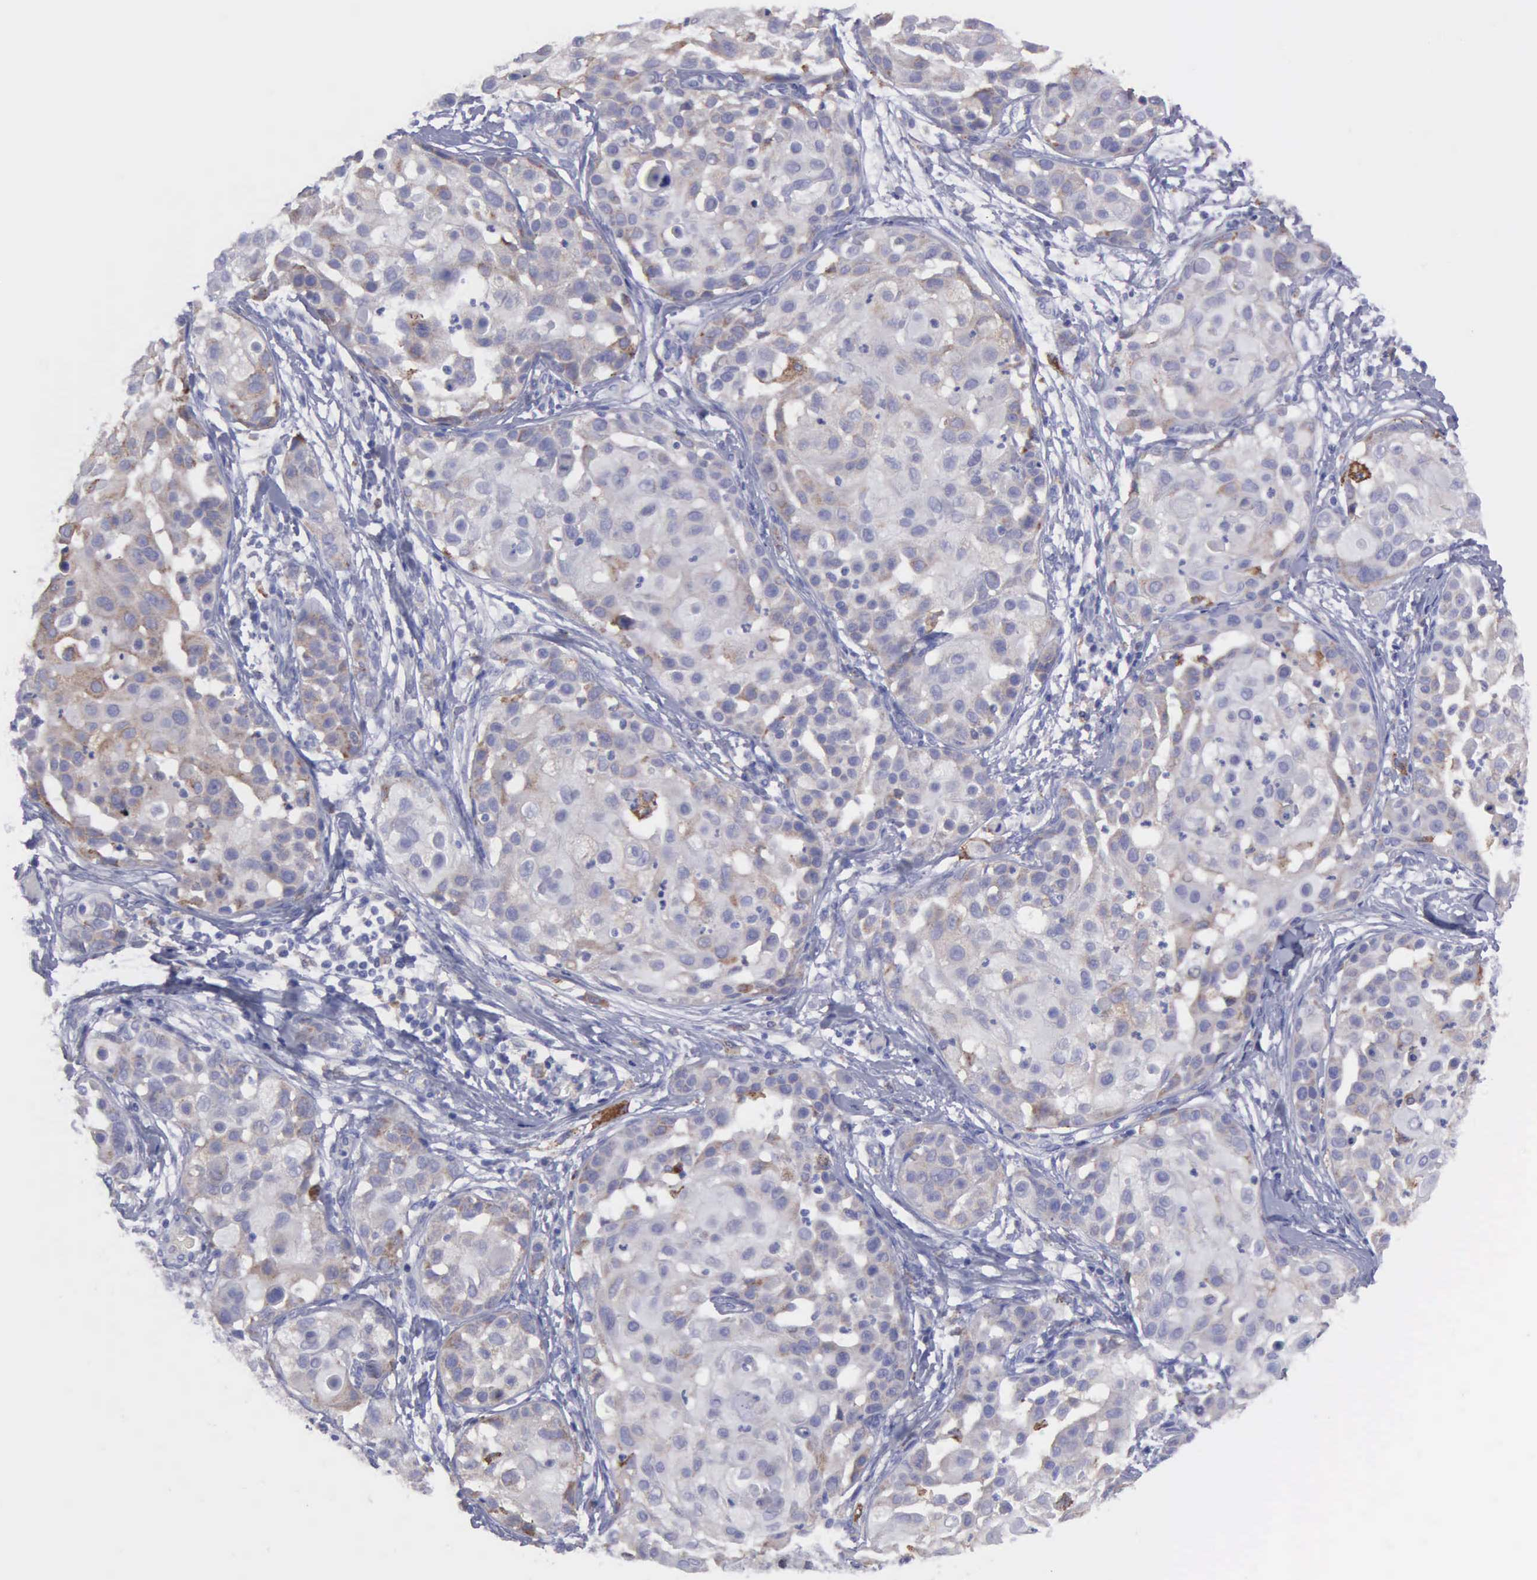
{"staining": {"intensity": "weak", "quantity": "<25%", "location": "cytoplasmic/membranous"}, "tissue": "skin cancer", "cell_type": "Tumor cells", "image_type": "cancer", "snomed": [{"axis": "morphology", "description": "Squamous cell carcinoma, NOS"}, {"axis": "topography", "description": "Skin"}], "caption": "Immunohistochemistry image of human skin cancer (squamous cell carcinoma) stained for a protein (brown), which exhibits no expression in tumor cells.", "gene": "TYRP1", "patient": {"sex": "female", "age": 57}}